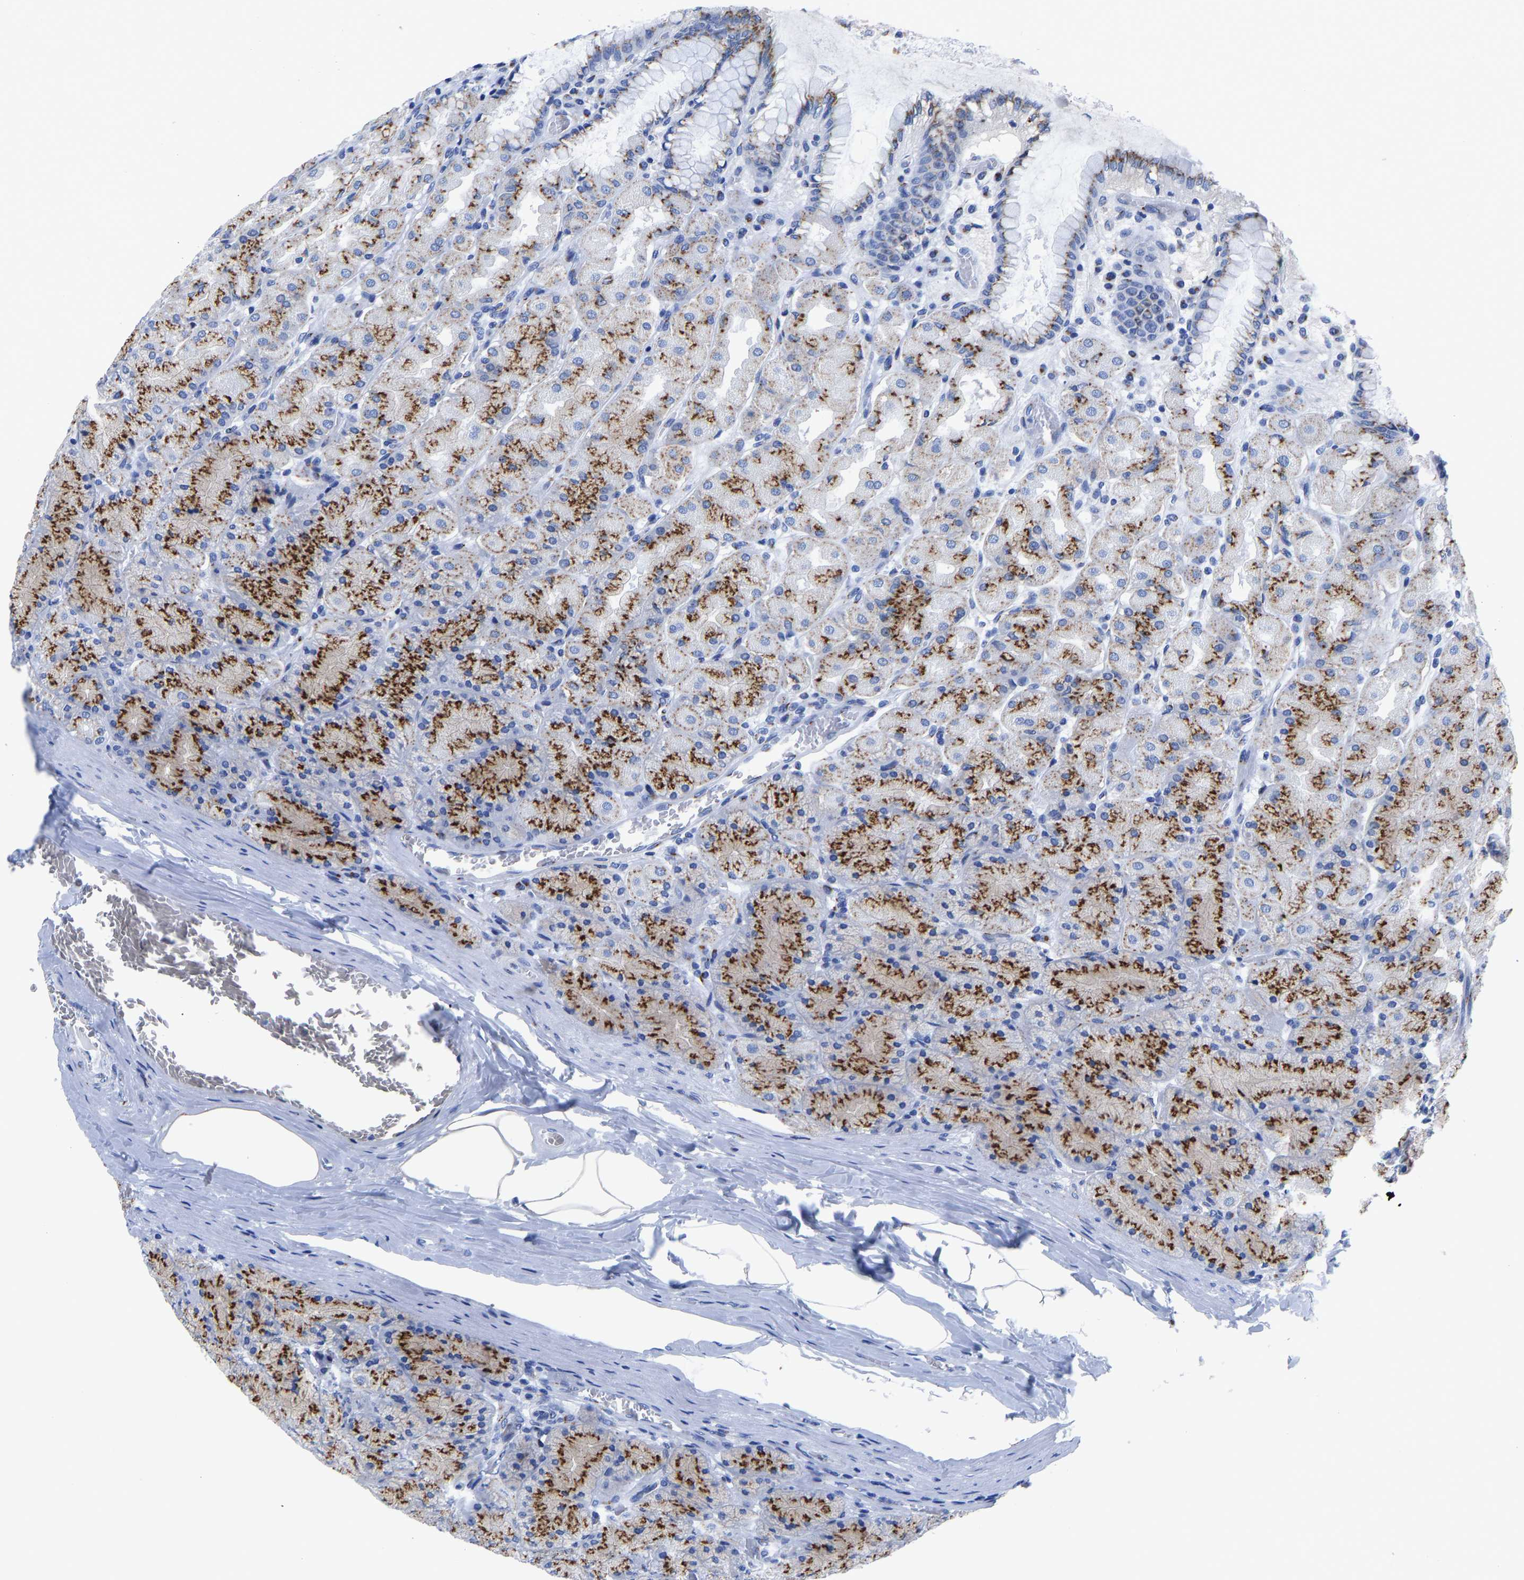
{"staining": {"intensity": "strong", "quantity": ">75%", "location": "cytoplasmic/membranous"}, "tissue": "stomach", "cell_type": "Glandular cells", "image_type": "normal", "snomed": [{"axis": "morphology", "description": "Normal tissue, NOS"}, {"axis": "topography", "description": "Stomach, upper"}], "caption": "IHC of benign stomach shows high levels of strong cytoplasmic/membranous staining in about >75% of glandular cells. (DAB (3,3'-diaminobenzidine) = brown stain, brightfield microscopy at high magnification).", "gene": "TMEM87A", "patient": {"sex": "female", "age": 56}}